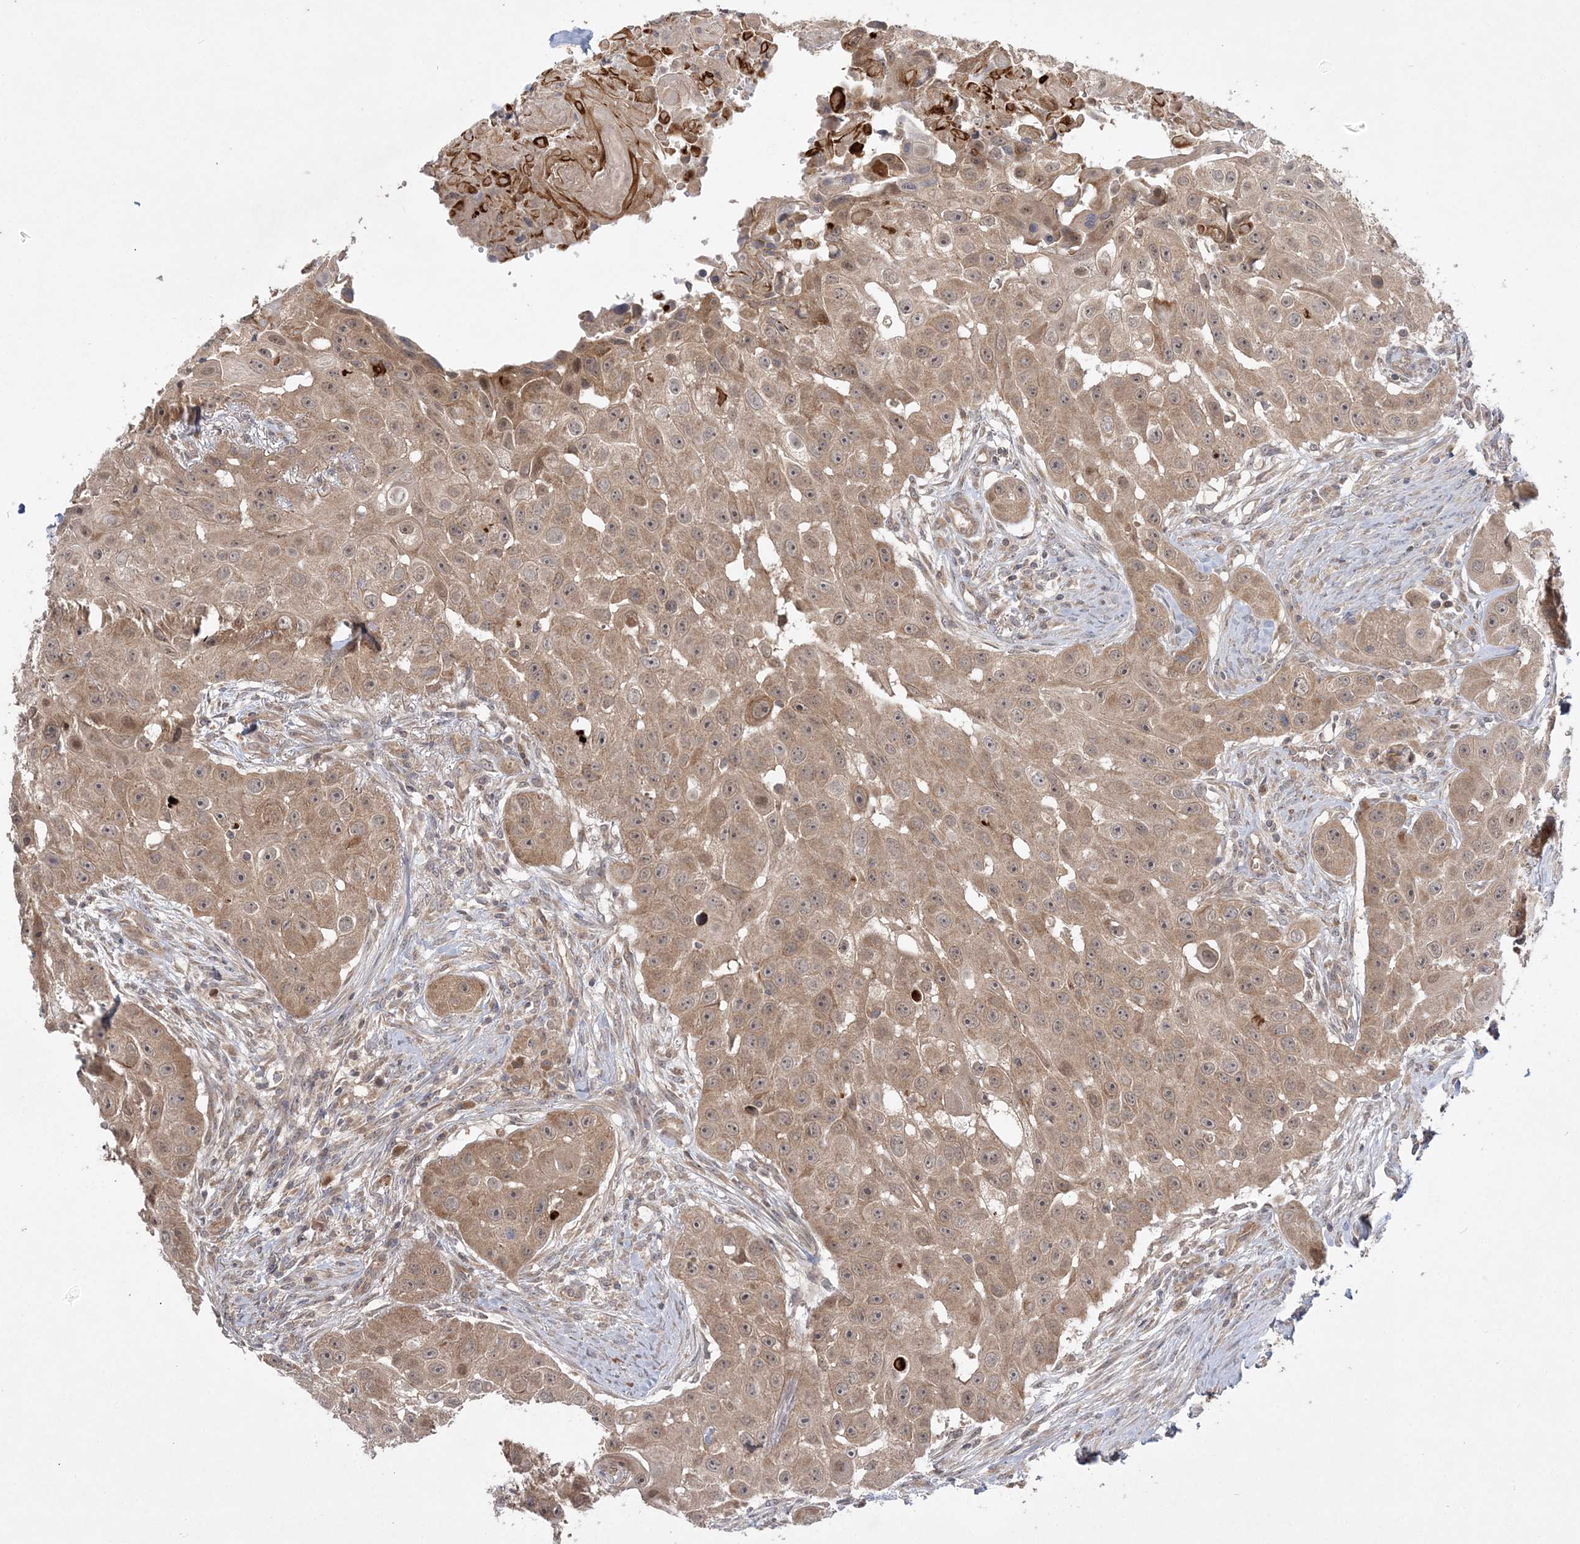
{"staining": {"intensity": "moderate", "quantity": ">75%", "location": "cytoplasmic/membranous"}, "tissue": "head and neck cancer", "cell_type": "Tumor cells", "image_type": "cancer", "snomed": [{"axis": "morphology", "description": "Normal tissue, NOS"}, {"axis": "morphology", "description": "Squamous cell carcinoma, NOS"}, {"axis": "topography", "description": "Skeletal muscle"}, {"axis": "topography", "description": "Head-Neck"}], "caption": "About >75% of tumor cells in head and neck cancer (squamous cell carcinoma) demonstrate moderate cytoplasmic/membranous protein expression as visualized by brown immunohistochemical staining.", "gene": "MMADHC", "patient": {"sex": "male", "age": 51}}